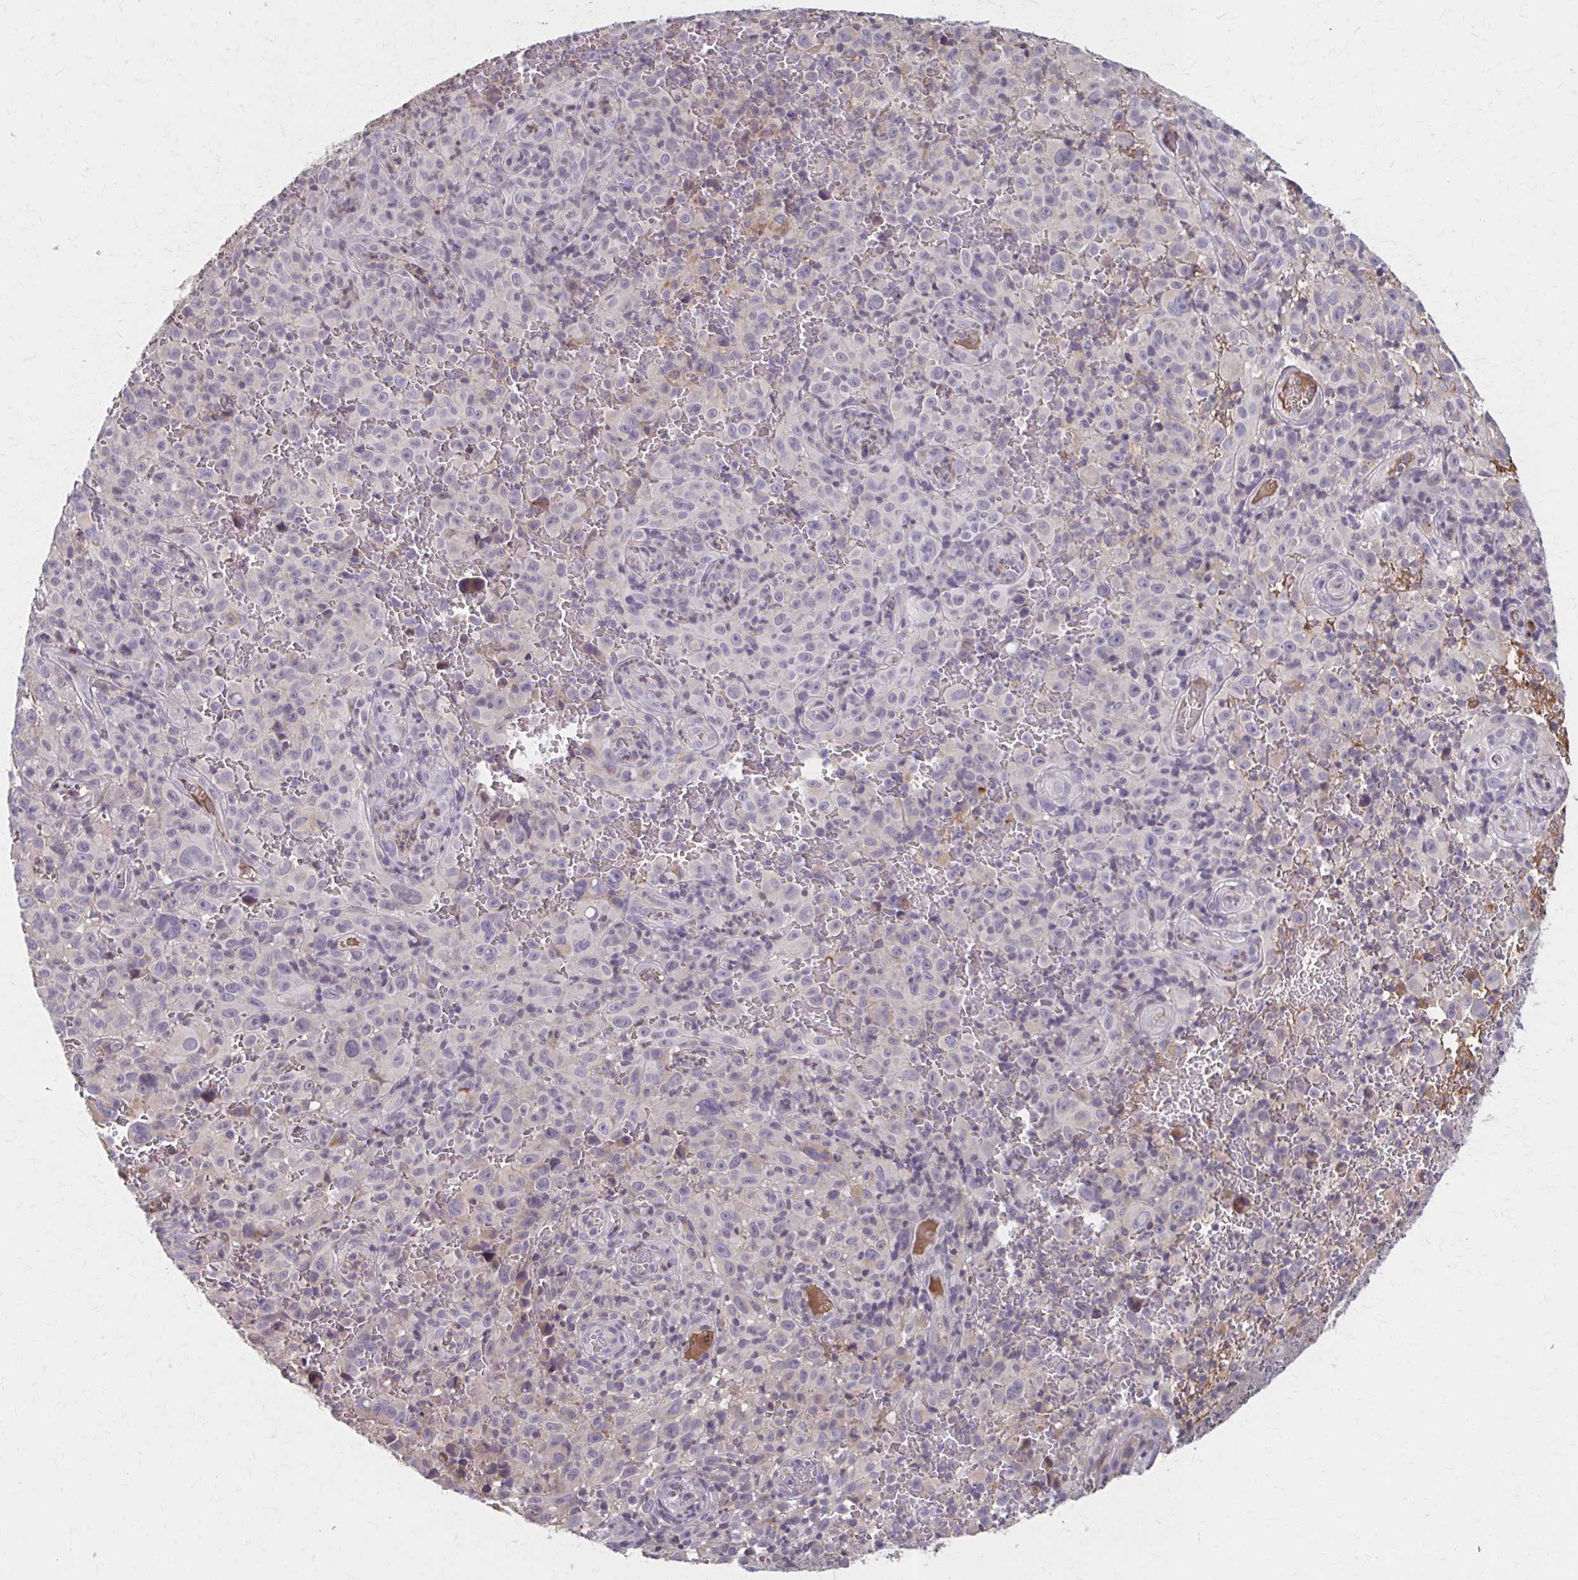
{"staining": {"intensity": "negative", "quantity": "none", "location": "none"}, "tissue": "melanoma", "cell_type": "Tumor cells", "image_type": "cancer", "snomed": [{"axis": "morphology", "description": "Malignant melanoma, NOS"}, {"axis": "topography", "description": "Skin"}], "caption": "An image of human malignant melanoma is negative for staining in tumor cells.", "gene": "HMGCS2", "patient": {"sex": "female", "age": 82}}